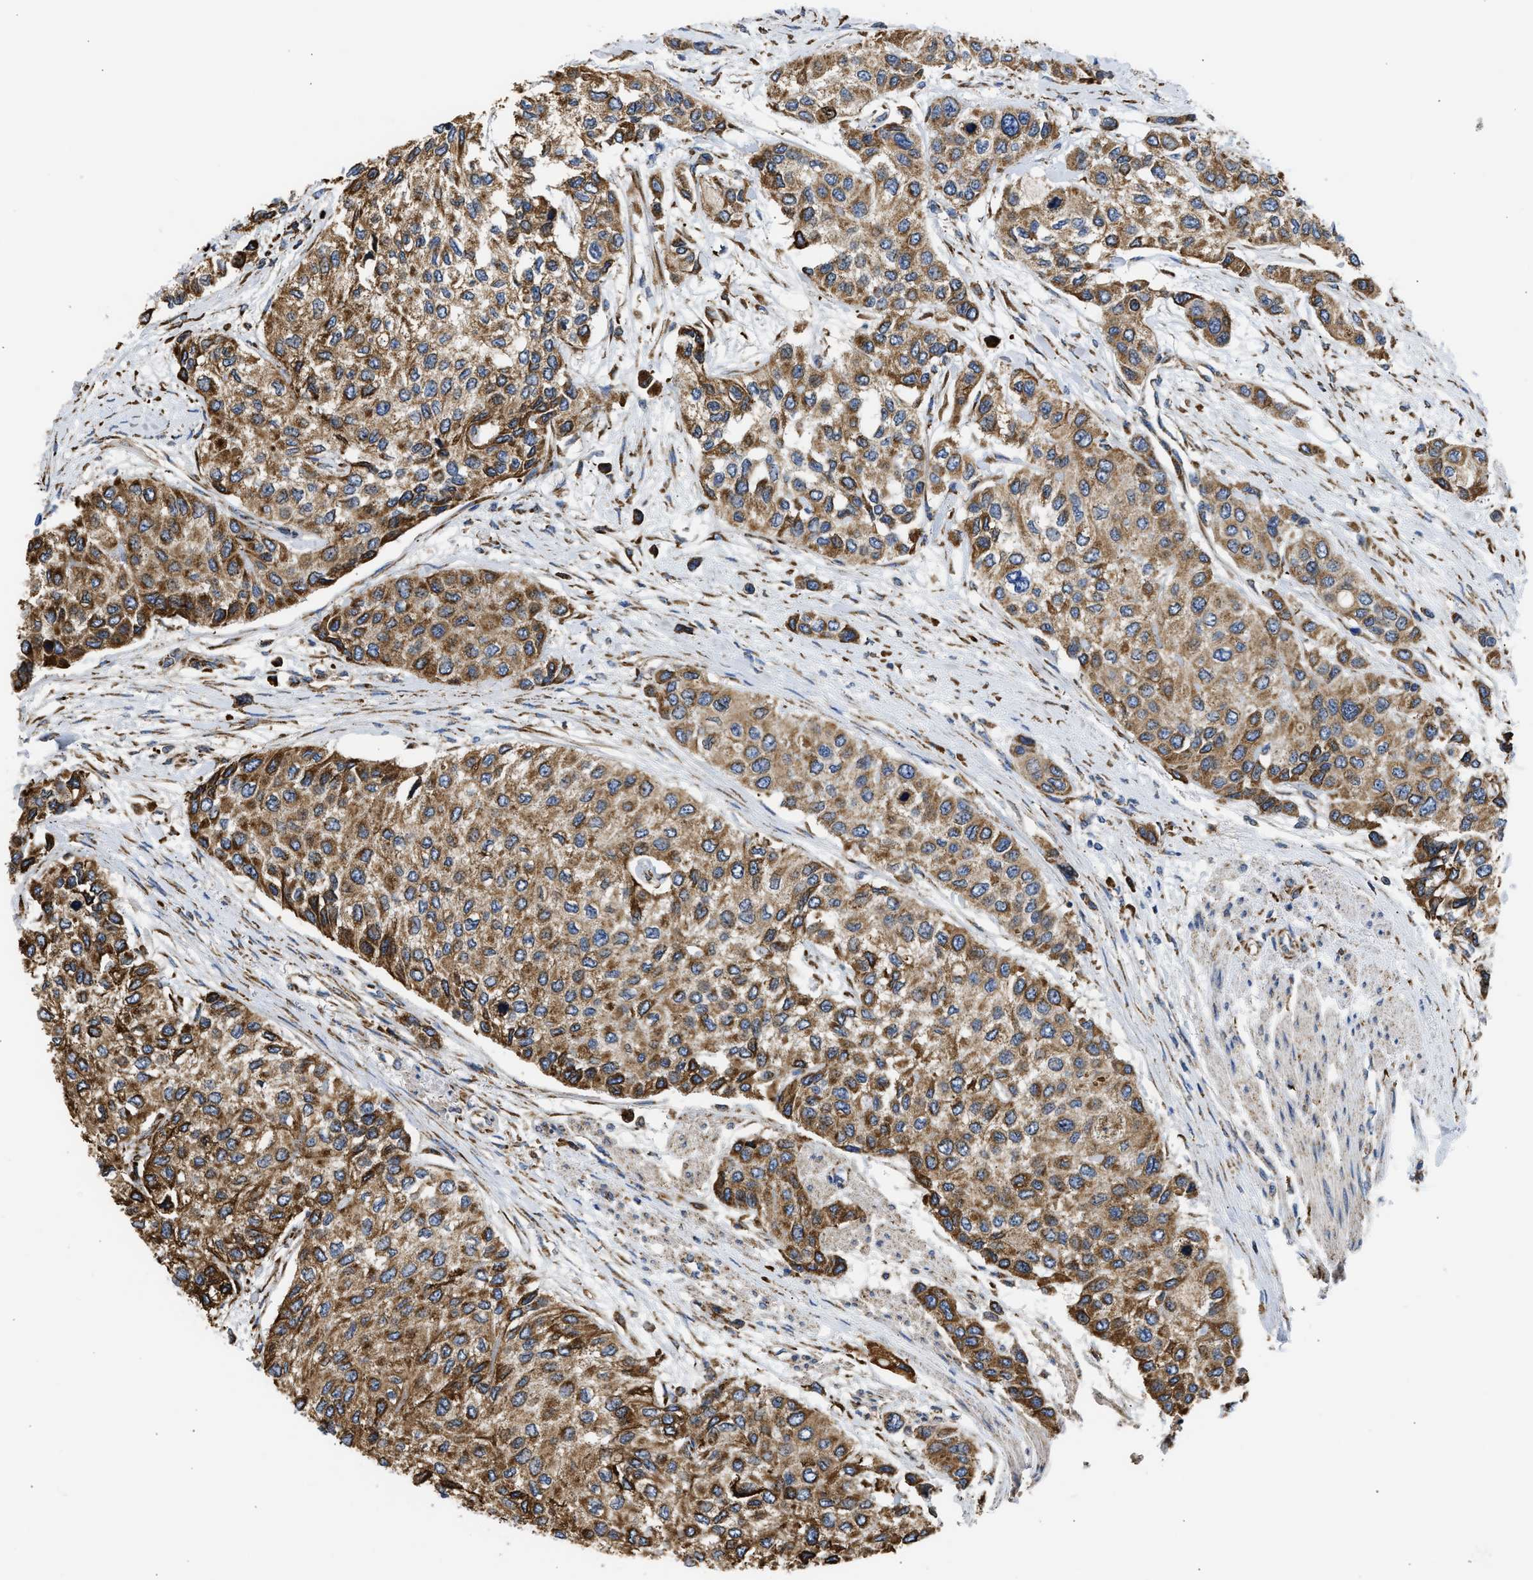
{"staining": {"intensity": "moderate", "quantity": ">75%", "location": "cytoplasmic/membranous"}, "tissue": "urothelial cancer", "cell_type": "Tumor cells", "image_type": "cancer", "snomed": [{"axis": "morphology", "description": "Urothelial carcinoma, High grade"}, {"axis": "topography", "description": "Urinary bladder"}], "caption": "Protein staining displays moderate cytoplasmic/membranous positivity in about >75% of tumor cells in urothelial cancer. Nuclei are stained in blue.", "gene": "CYCS", "patient": {"sex": "female", "age": 56}}